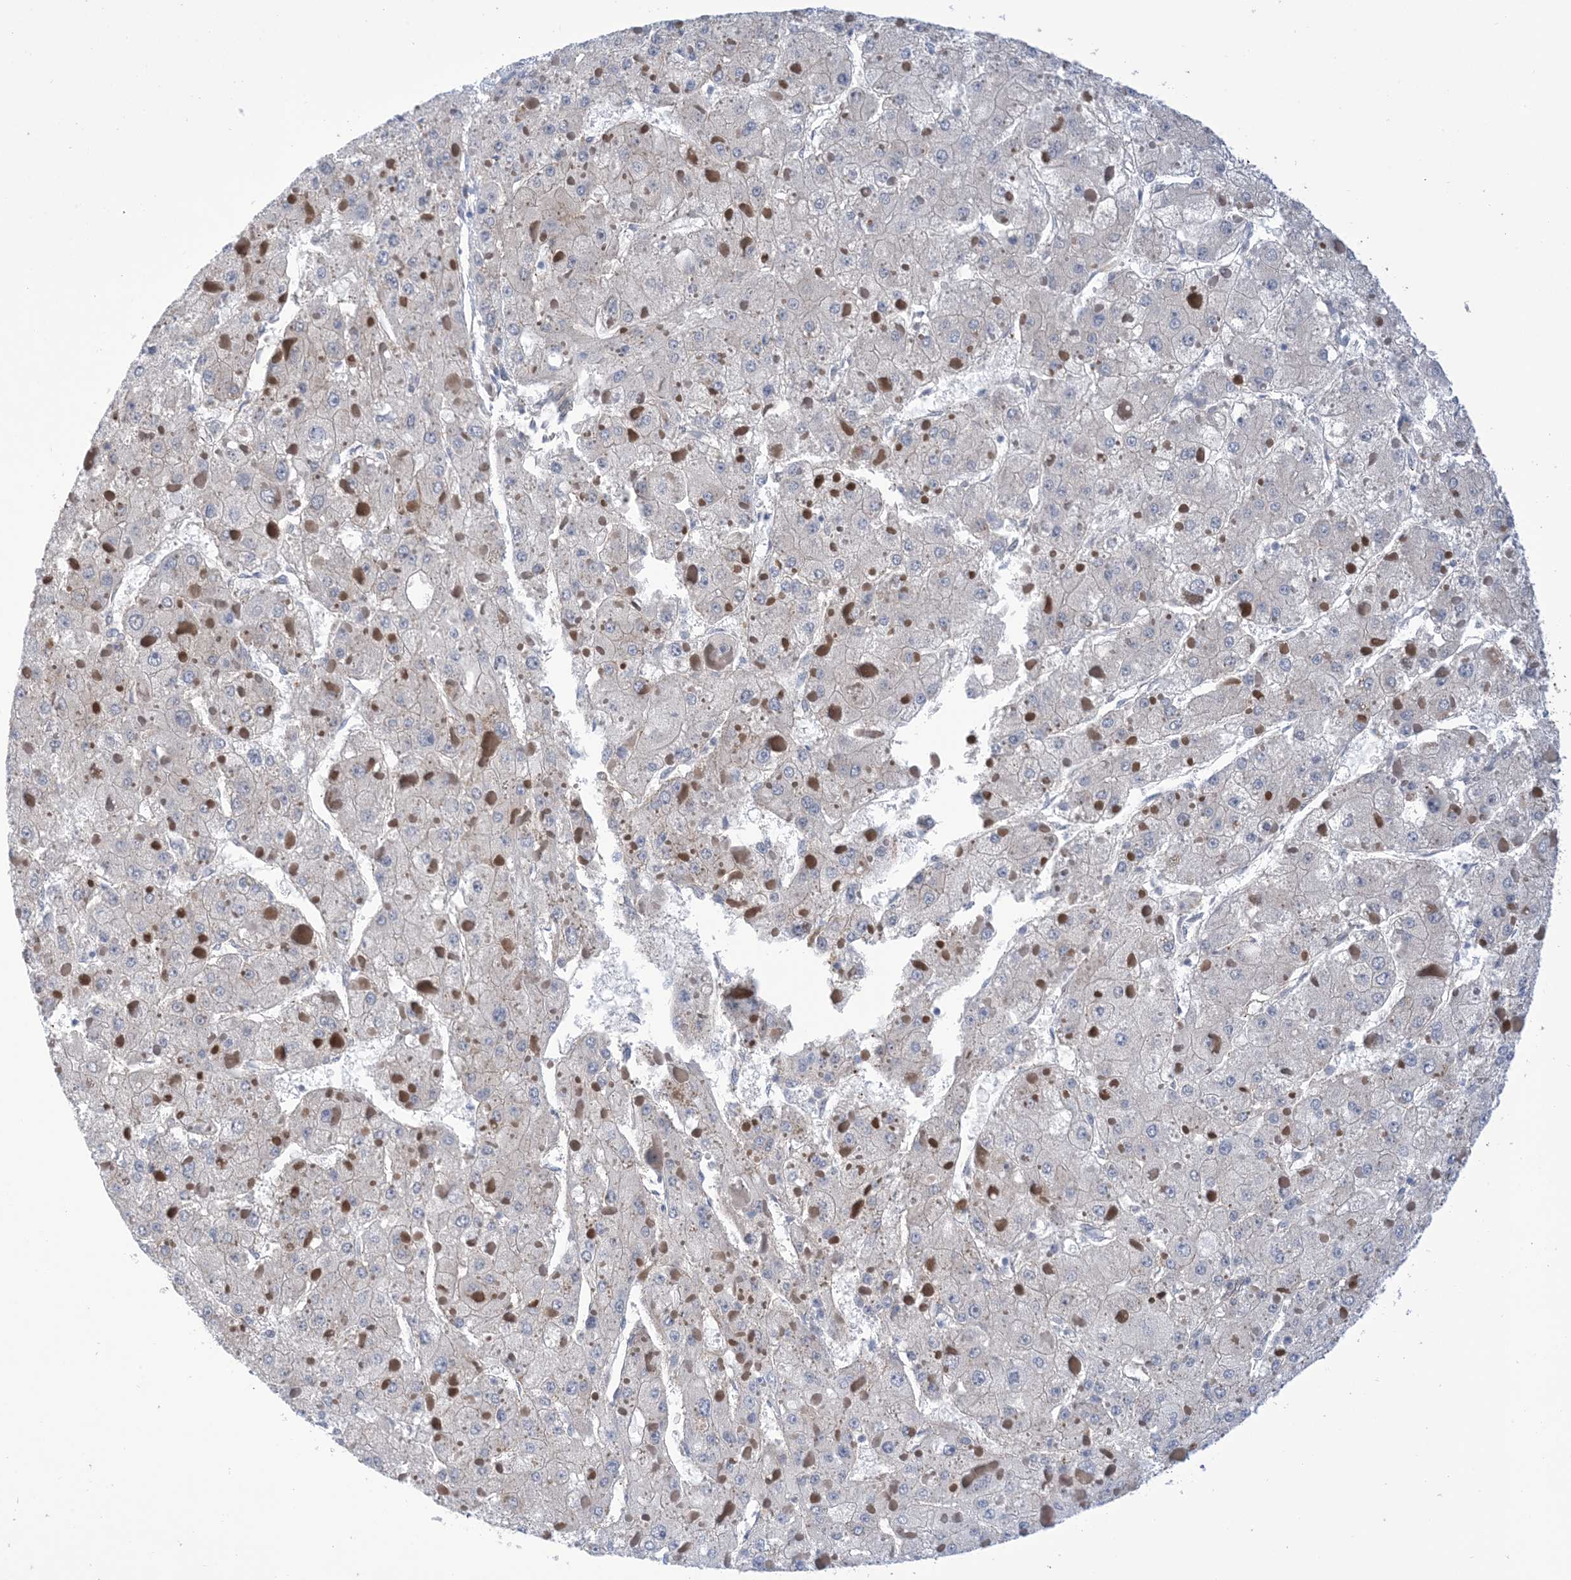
{"staining": {"intensity": "negative", "quantity": "none", "location": "none"}, "tissue": "liver cancer", "cell_type": "Tumor cells", "image_type": "cancer", "snomed": [{"axis": "morphology", "description": "Carcinoma, Hepatocellular, NOS"}, {"axis": "topography", "description": "Liver"}], "caption": "This micrograph is of liver hepatocellular carcinoma stained with immunohistochemistry to label a protein in brown with the nuclei are counter-stained blue. There is no positivity in tumor cells. The staining is performed using DAB (3,3'-diaminobenzidine) brown chromogen with nuclei counter-stained in using hematoxylin.", "gene": "EHBP1", "patient": {"sex": "female", "age": 73}}